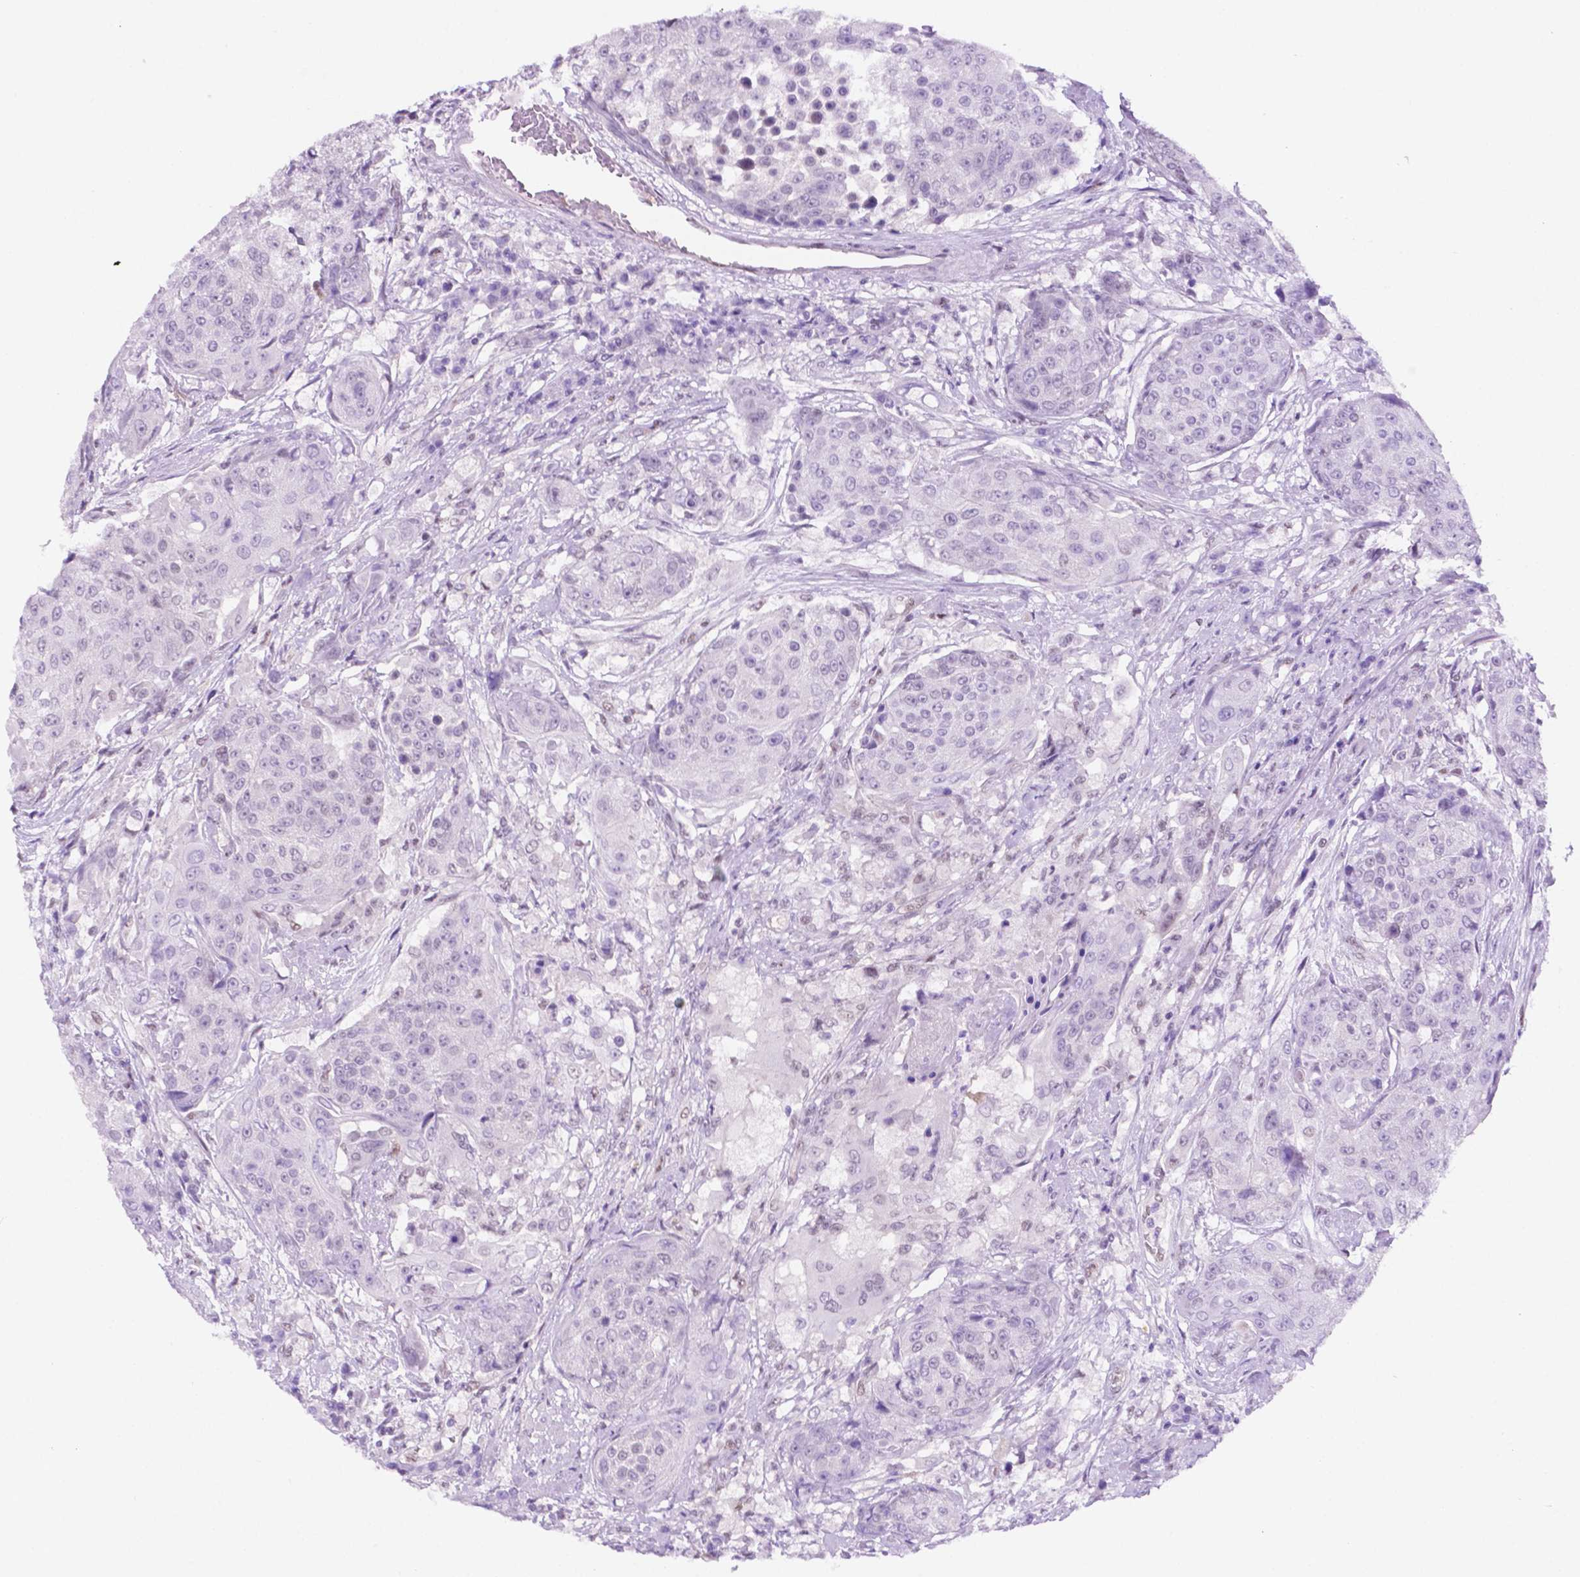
{"staining": {"intensity": "negative", "quantity": "none", "location": "none"}, "tissue": "urothelial cancer", "cell_type": "Tumor cells", "image_type": "cancer", "snomed": [{"axis": "morphology", "description": "Urothelial carcinoma, High grade"}, {"axis": "topography", "description": "Urinary bladder"}], "caption": "Tumor cells are negative for brown protein staining in high-grade urothelial carcinoma.", "gene": "ERF", "patient": {"sex": "female", "age": 63}}